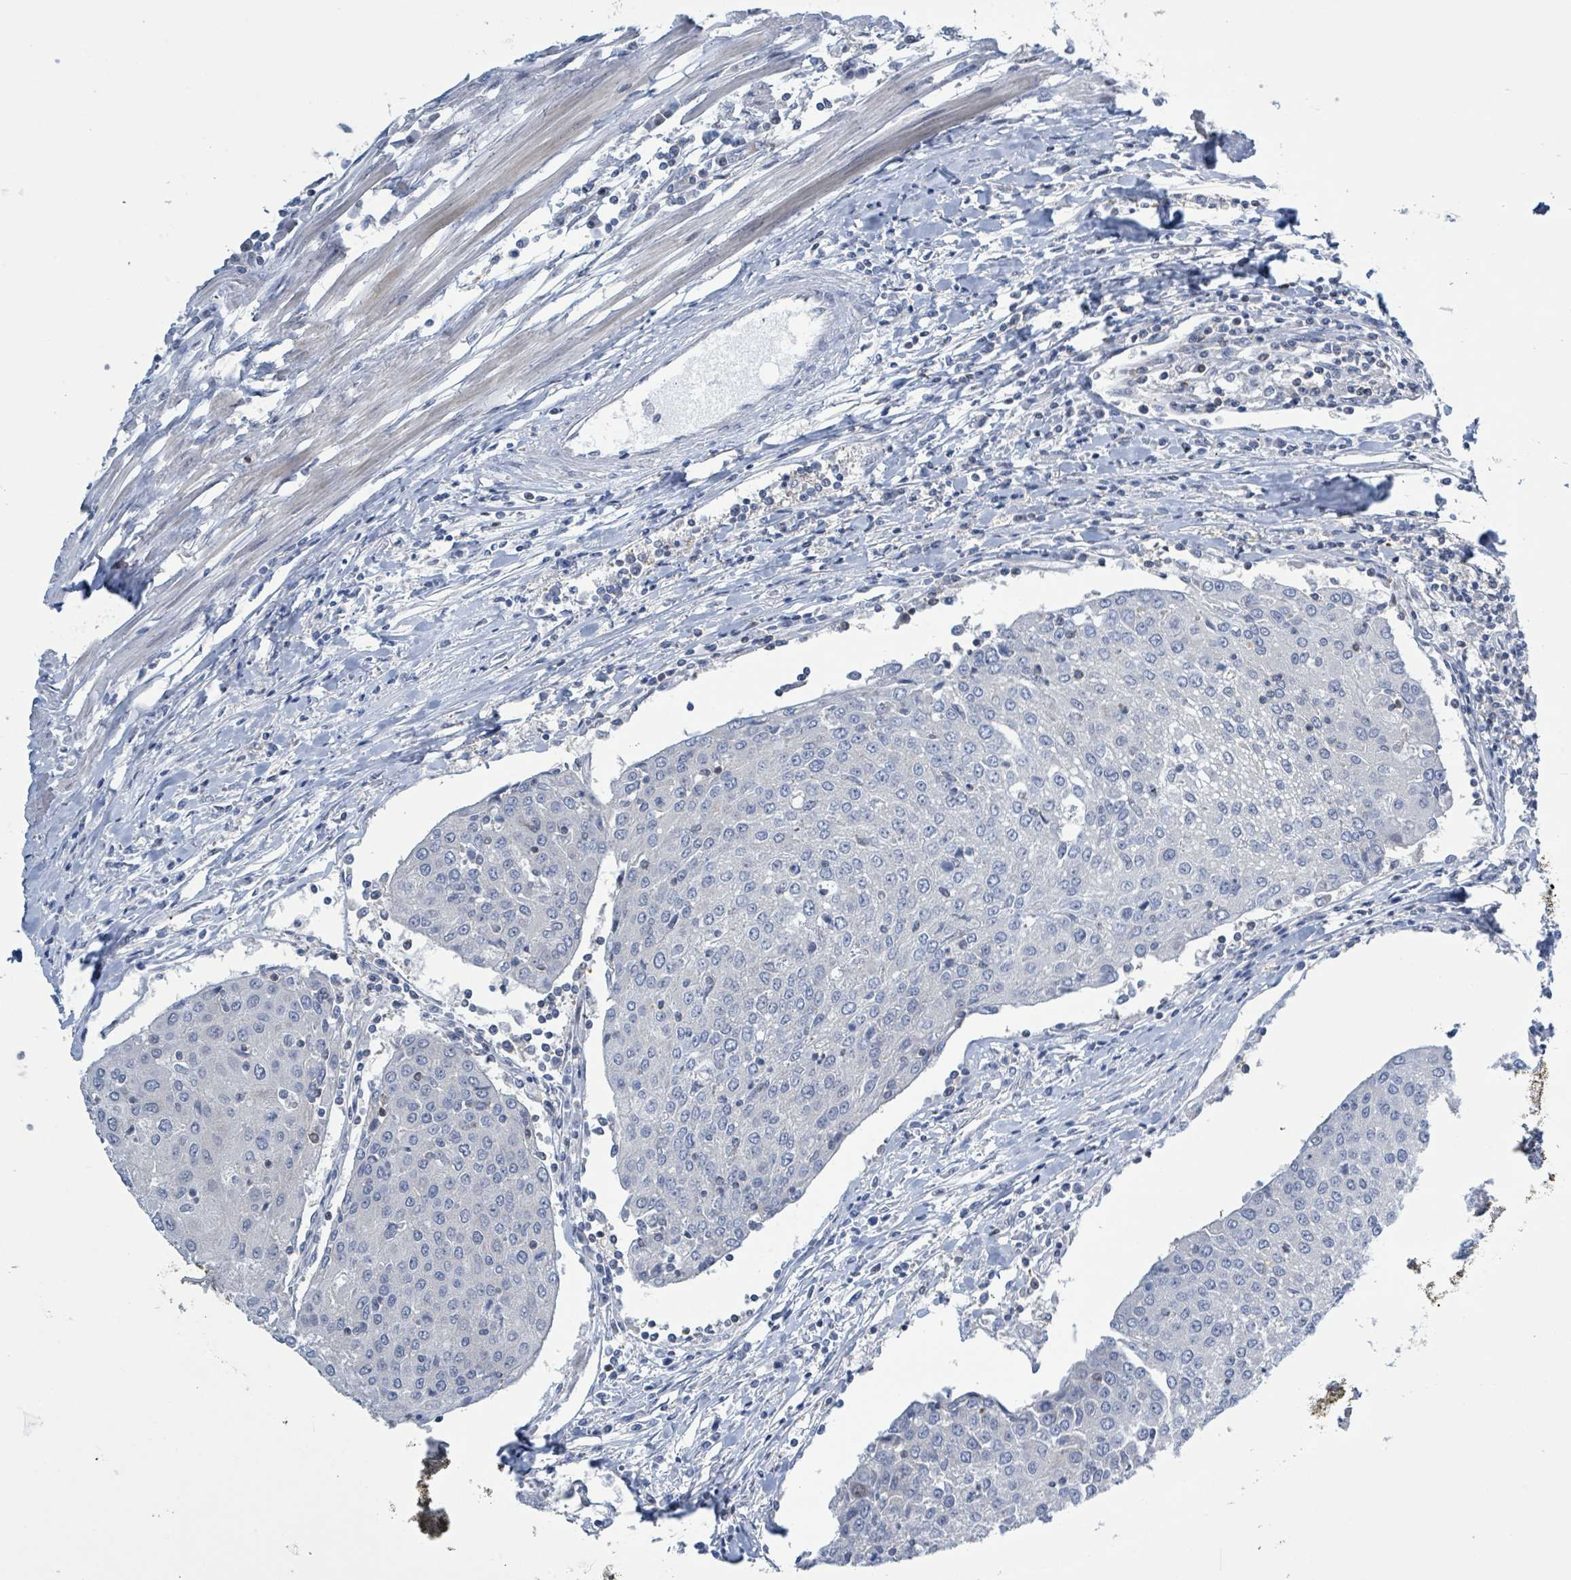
{"staining": {"intensity": "negative", "quantity": "none", "location": "none"}, "tissue": "urothelial cancer", "cell_type": "Tumor cells", "image_type": "cancer", "snomed": [{"axis": "morphology", "description": "Urothelial carcinoma, High grade"}, {"axis": "topography", "description": "Urinary bladder"}], "caption": "The histopathology image displays no staining of tumor cells in urothelial carcinoma (high-grade). Brightfield microscopy of IHC stained with DAB (brown) and hematoxylin (blue), captured at high magnification.", "gene": "DGKZ", "patient": {"sex": "female", "age": 85}}